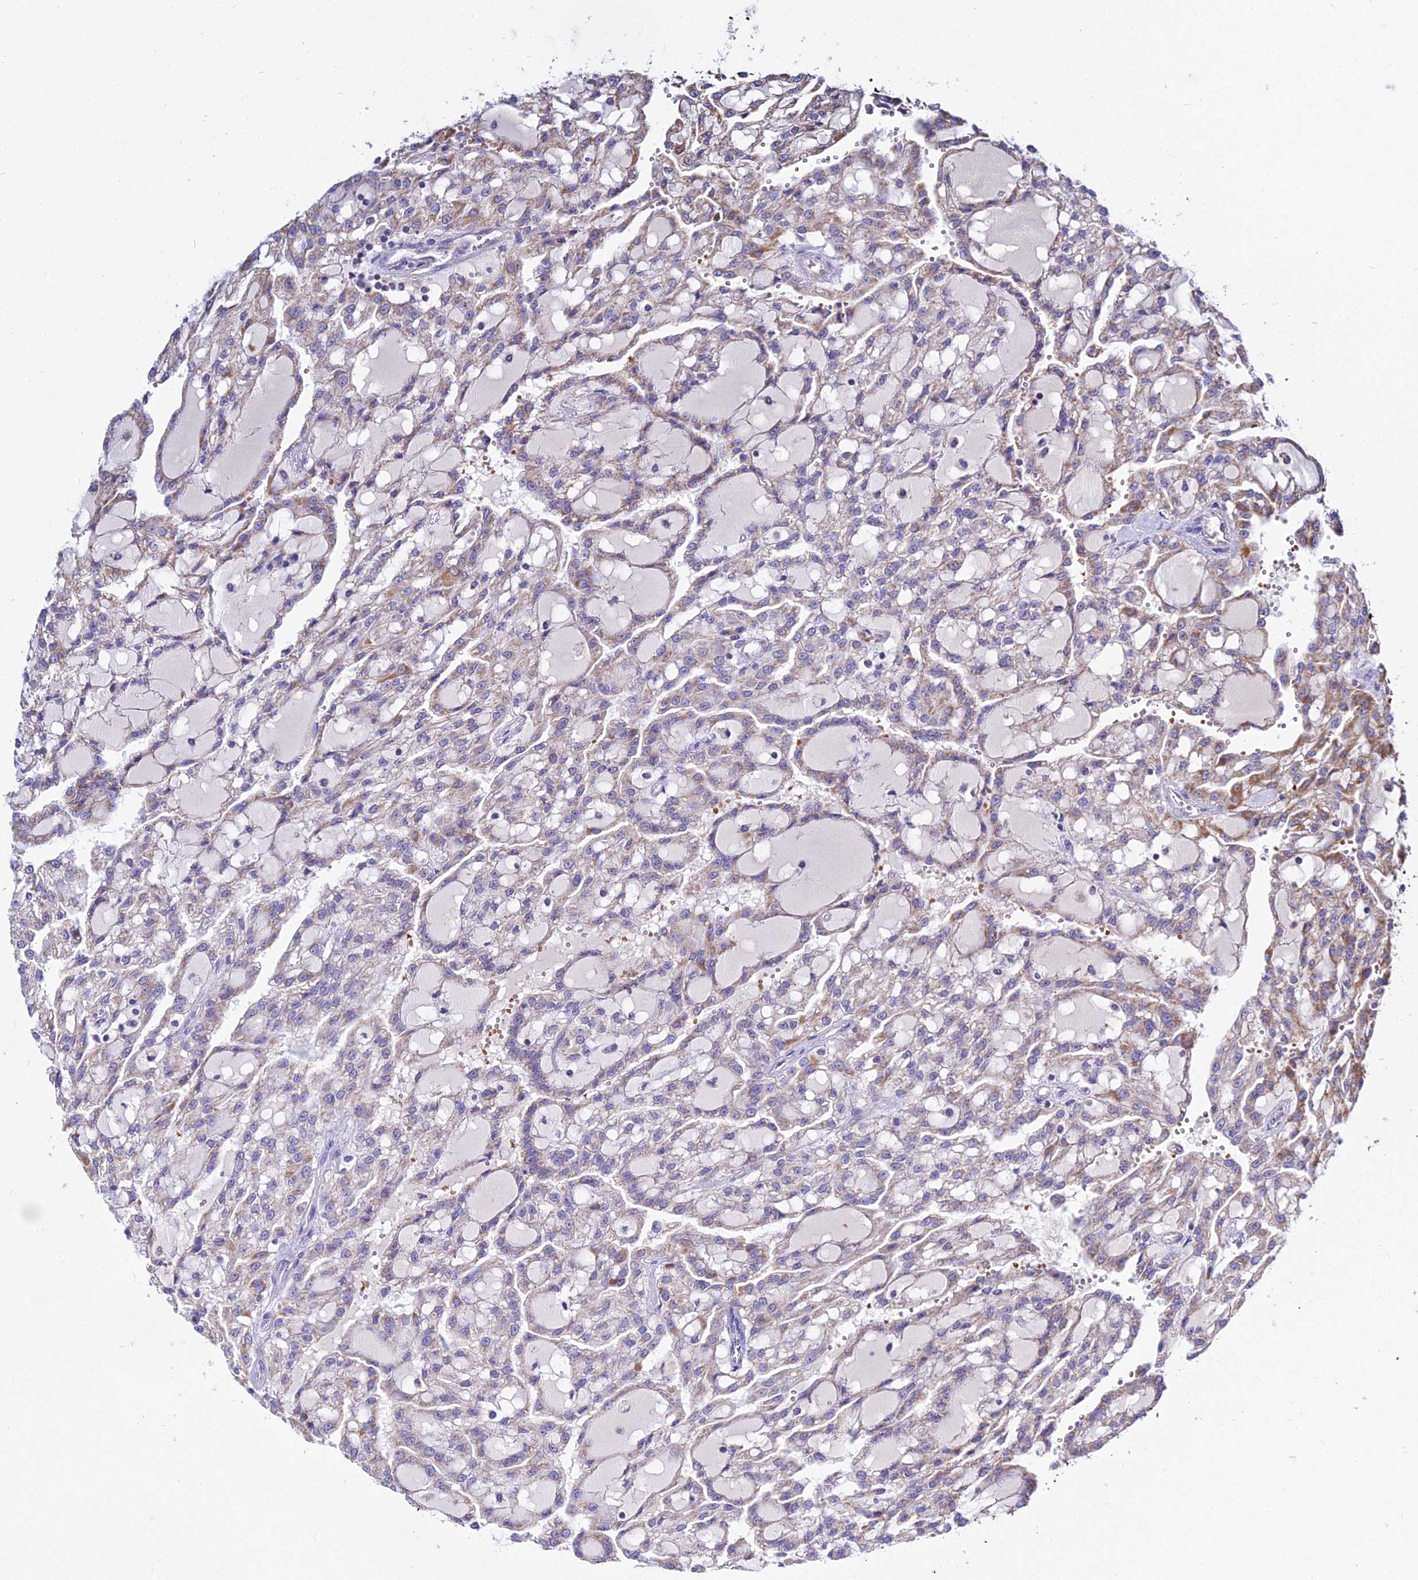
{"staining": {"intensity": "moderate", "quantity": "25%-75%", "location": "cytoplasmic/membranous"}, "tissue": "renal cancer", "cell_type": "Tumor cells", "image_type": "cancer", "snomed": [{"axis": "morphology", "description": "Adenocarcinoma, NOS"}, {"axis": "topography", "description": "Kidney"}], "caption": "Protein expression analysis of human renal adenocarcinoma reveals moderate cytoplasmic/membranous expression in approximately 25%-75% of tumor cells. The protein is shown in brown color, while the nuclei are stained blue.", "gene": "TYW5", "patient": {"sex": "male", "age": 63}}